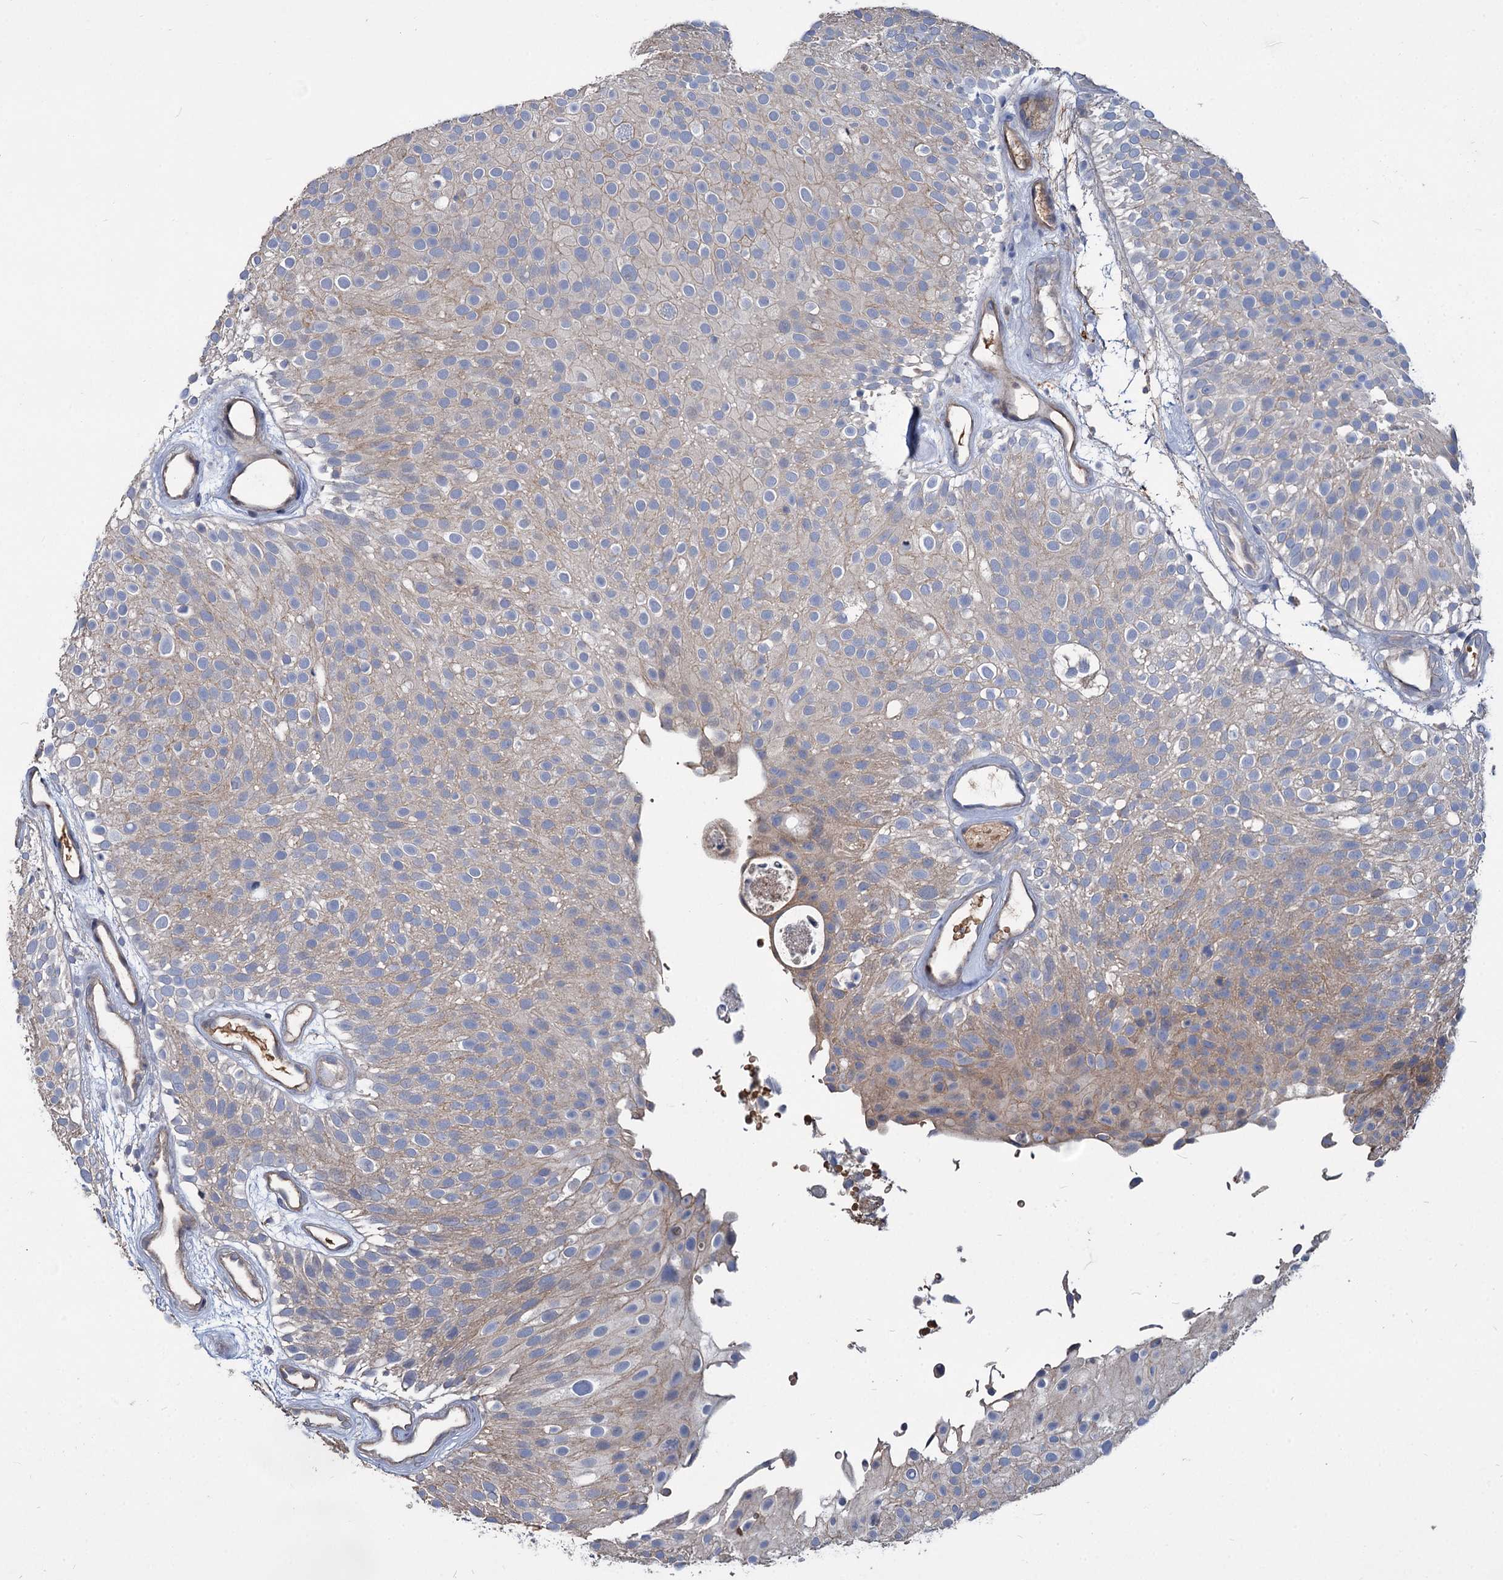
{"staining": {"intensity": "negative", "quantity": "none", "location": "none"}, "tissue": "urothelial cancer", "cell_type": "Tumor cells", "image_type": "cancer", "snomed": [{"axis": "morphology", "description": "Urothelial carcinoma, Low grade"}, {"axis": "topography", "description": "Urinary bladder"}], "caption": "IHC photomicrograph of human urothelial carcinoma (low-grade) stained for a protein (brown), which demonstrates no expression in tumor cells.", "gene": "URAD", "patient": {"sex": "male", "age": 78}}